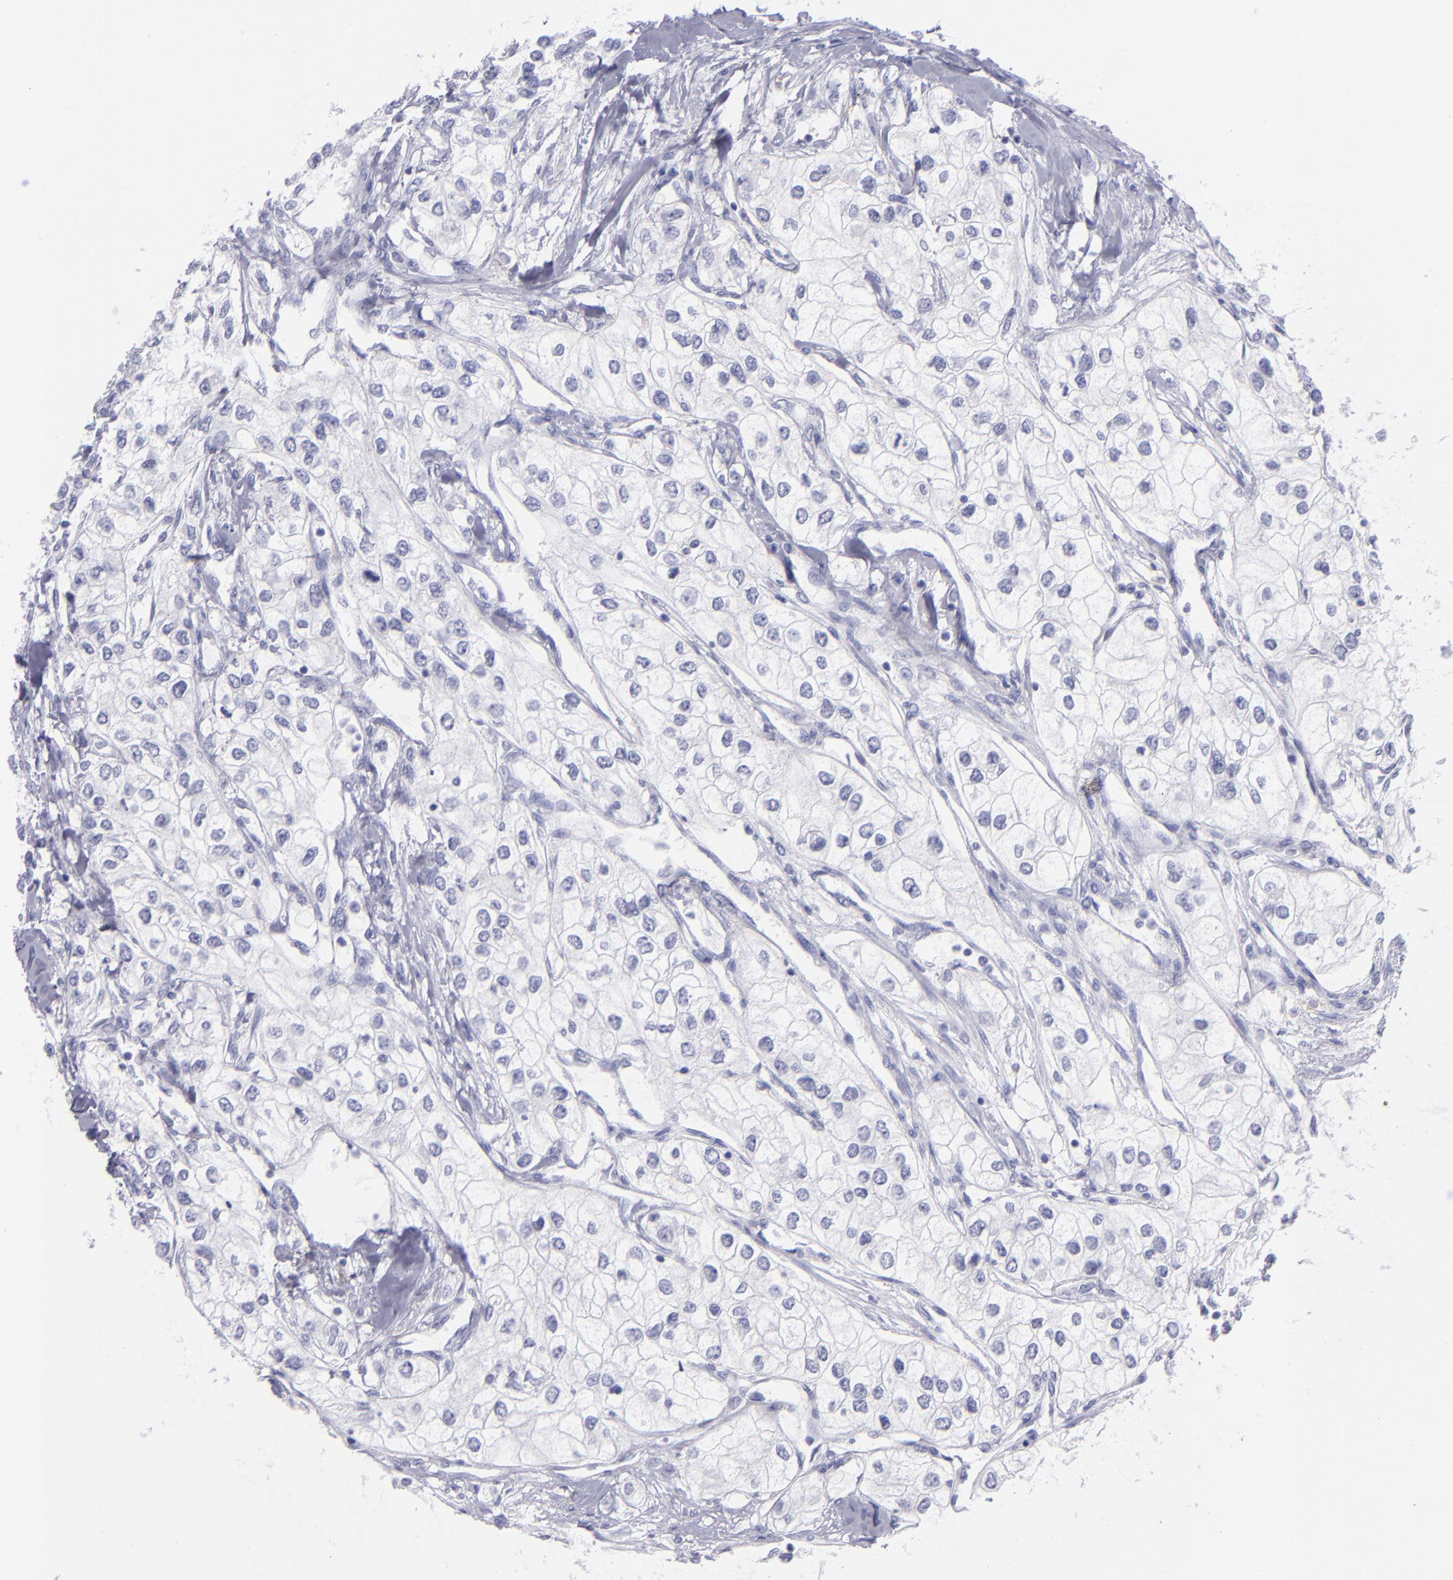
{"staining": {"intensity": "negative", "quantity": "none", "location": "none"}, "tissue": "renal cancer", "cell_type": "Tumor cells", "image_type": "cancer", "snomed": [{"axis": "morphology", "description": "Adenocarcinoma, NOS"}, {"axis": "topography", "description": "Kidney"}], "caption": "Protein analysis of renal cancer exhibits no significant expression in tumor cells.", "gene": "CD82", "patient": {"sex": "male", "age": 57}}